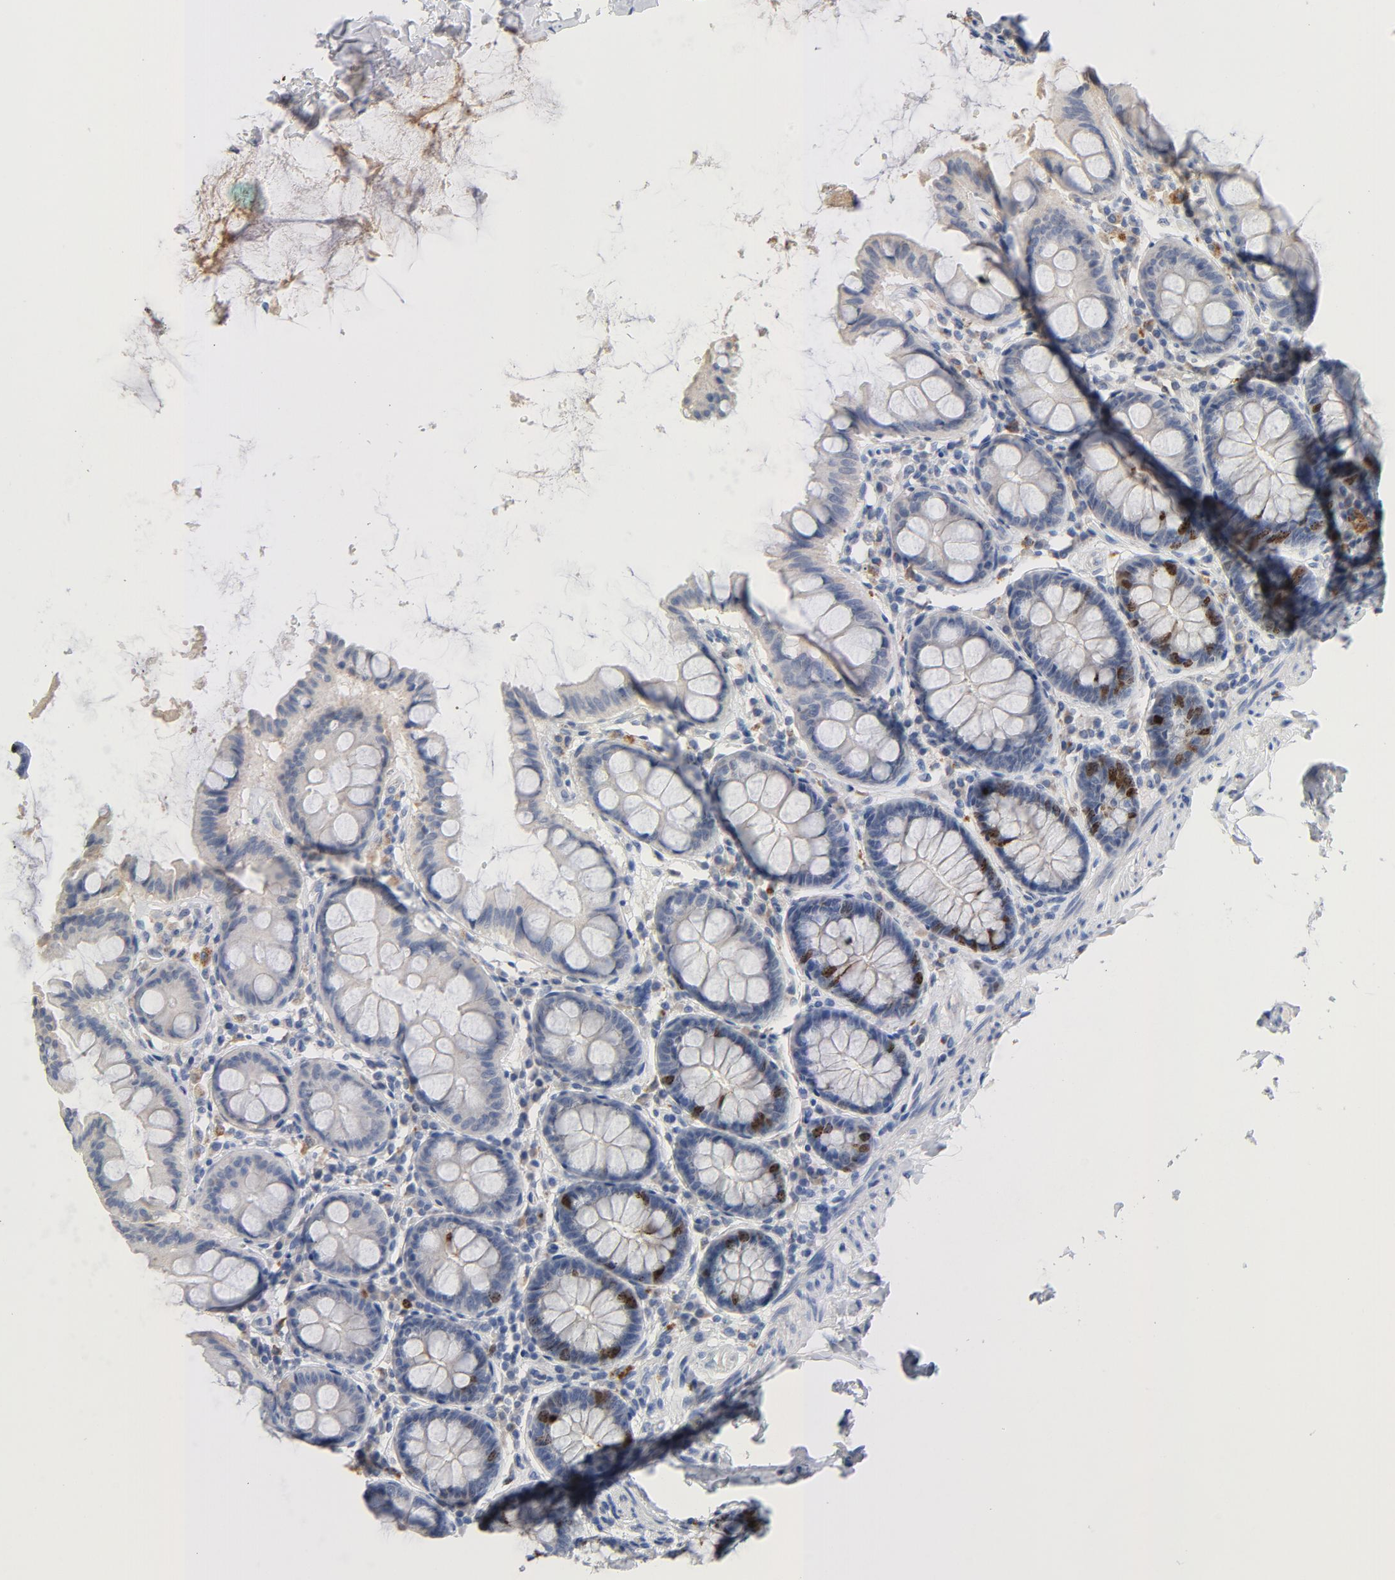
{"staining": {"intensity": "negative", "quantity": "none", "location": "none"}, "tissue": "colon", "cell_type": "Endothelial cells", "image_type": "normal", "snomed": [{"axis": "morphology", "description": "Normal tissue, NOS"}, {"axis": "topography", "description": "Colon"}], "caption": "Immunohistochemical staining of normal human colon exhibits no significant expression in endothelial cells. Brightfield microscopy of immunohistochemistry stained with DAB (brown) and hematoxylin (blue), captured at high magnification.", "gene": "BIRC5", "patient": {"sex": "female", "age": 61}}